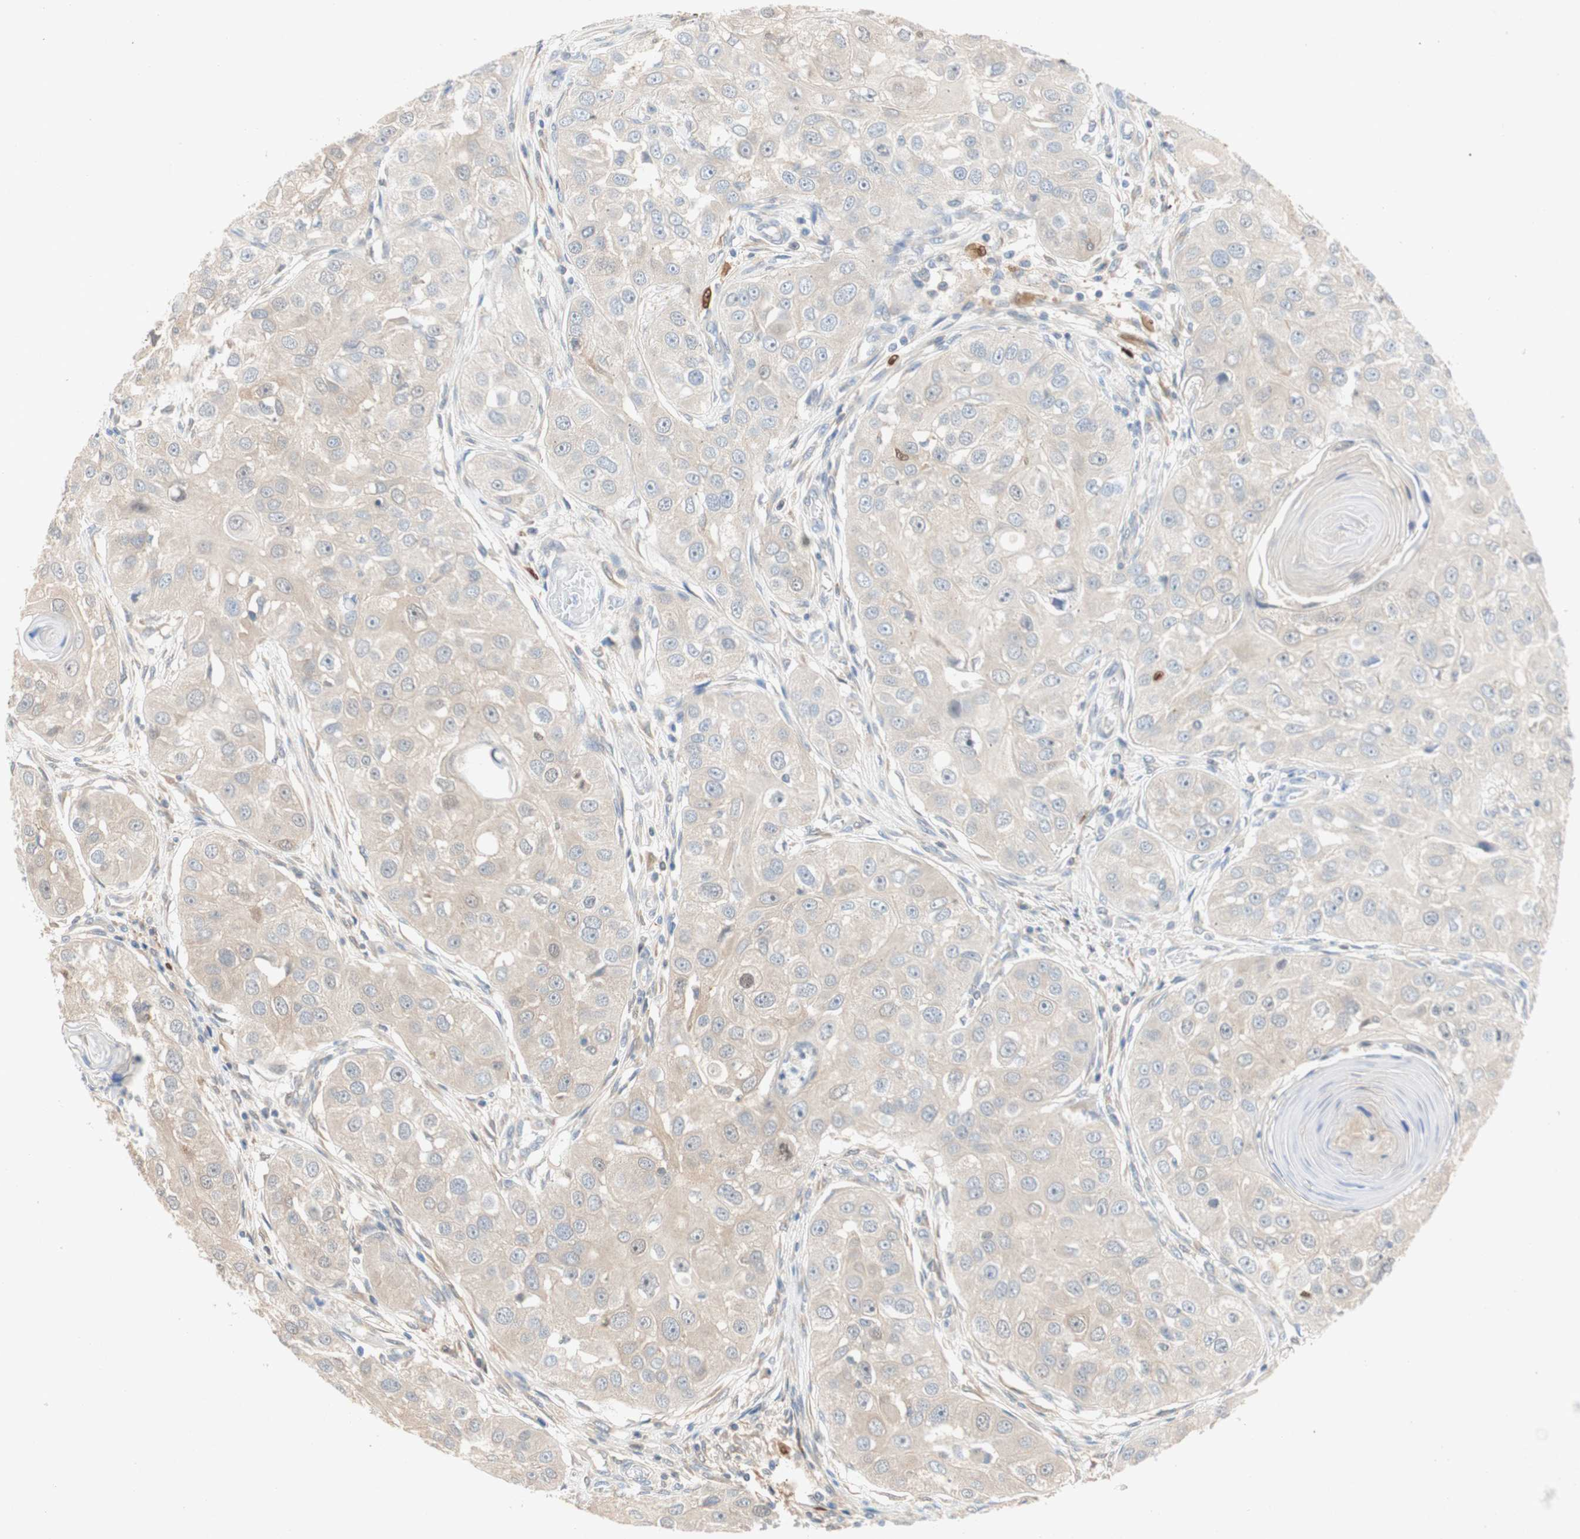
{"staining": {"intensity": "negative", "quantity": "none", "location": "none"}, "tissue": "head and neck cancer", "cell_type": "Tumor cells", "image_type": "cancer", "snomed": [{"axis": "morphology", "description": "Normal tissue, NOS"}, {"axis": "morphology", "description": "Squamous cell carcinoma, NOS"}, {"axis": "topography", "description": "Skeletal muscle"}, {"axis": "topography", "description": "Head-Neck"}], "caption": "Immunohistochemistry image of human head and neck squamous cell carcinoma stained for a protein (brown), which reveals no staining in tumor cells.", "gene": "RELB", "patient": {"sex": "male", "age": 51}}